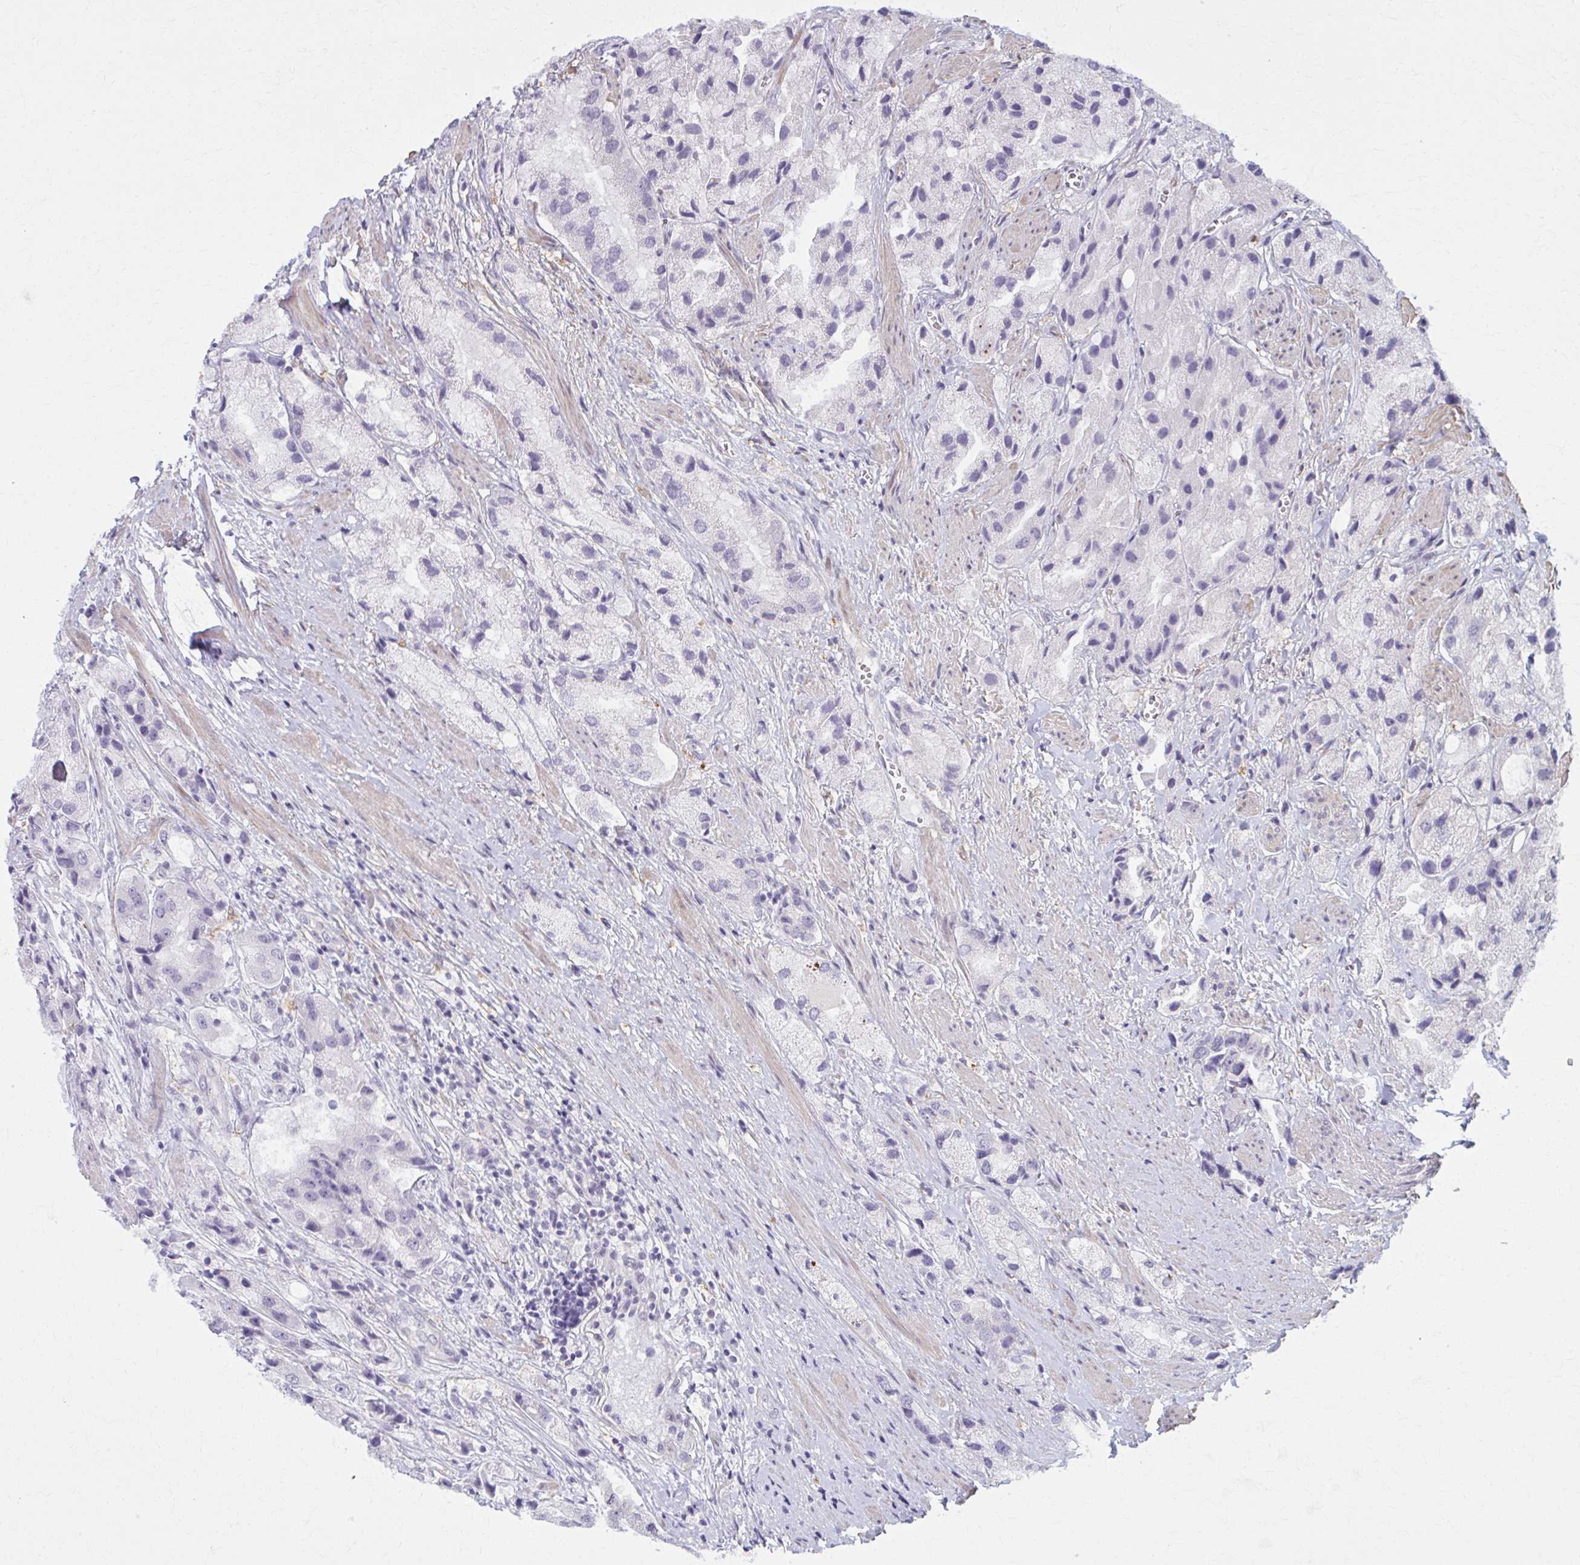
{"staining": {"intensity": "negative", "quantity": "none", "location": "none"}, "tissue": "prostate cancer", "cell_type": "Tumor cells", "image_type": "cancer", "snomed": [{"axis": "morphology", "description": "Adenocarcinoma, Low grade"}, {"axis": "topography", "description": "Prostate"}], "caption": "Image shows no protein staining in tumor cells of prostate low-grade adenocarcinoma tissue.", "gene": "NUMBL", "patient": {"sex": "male", "age": 69}}